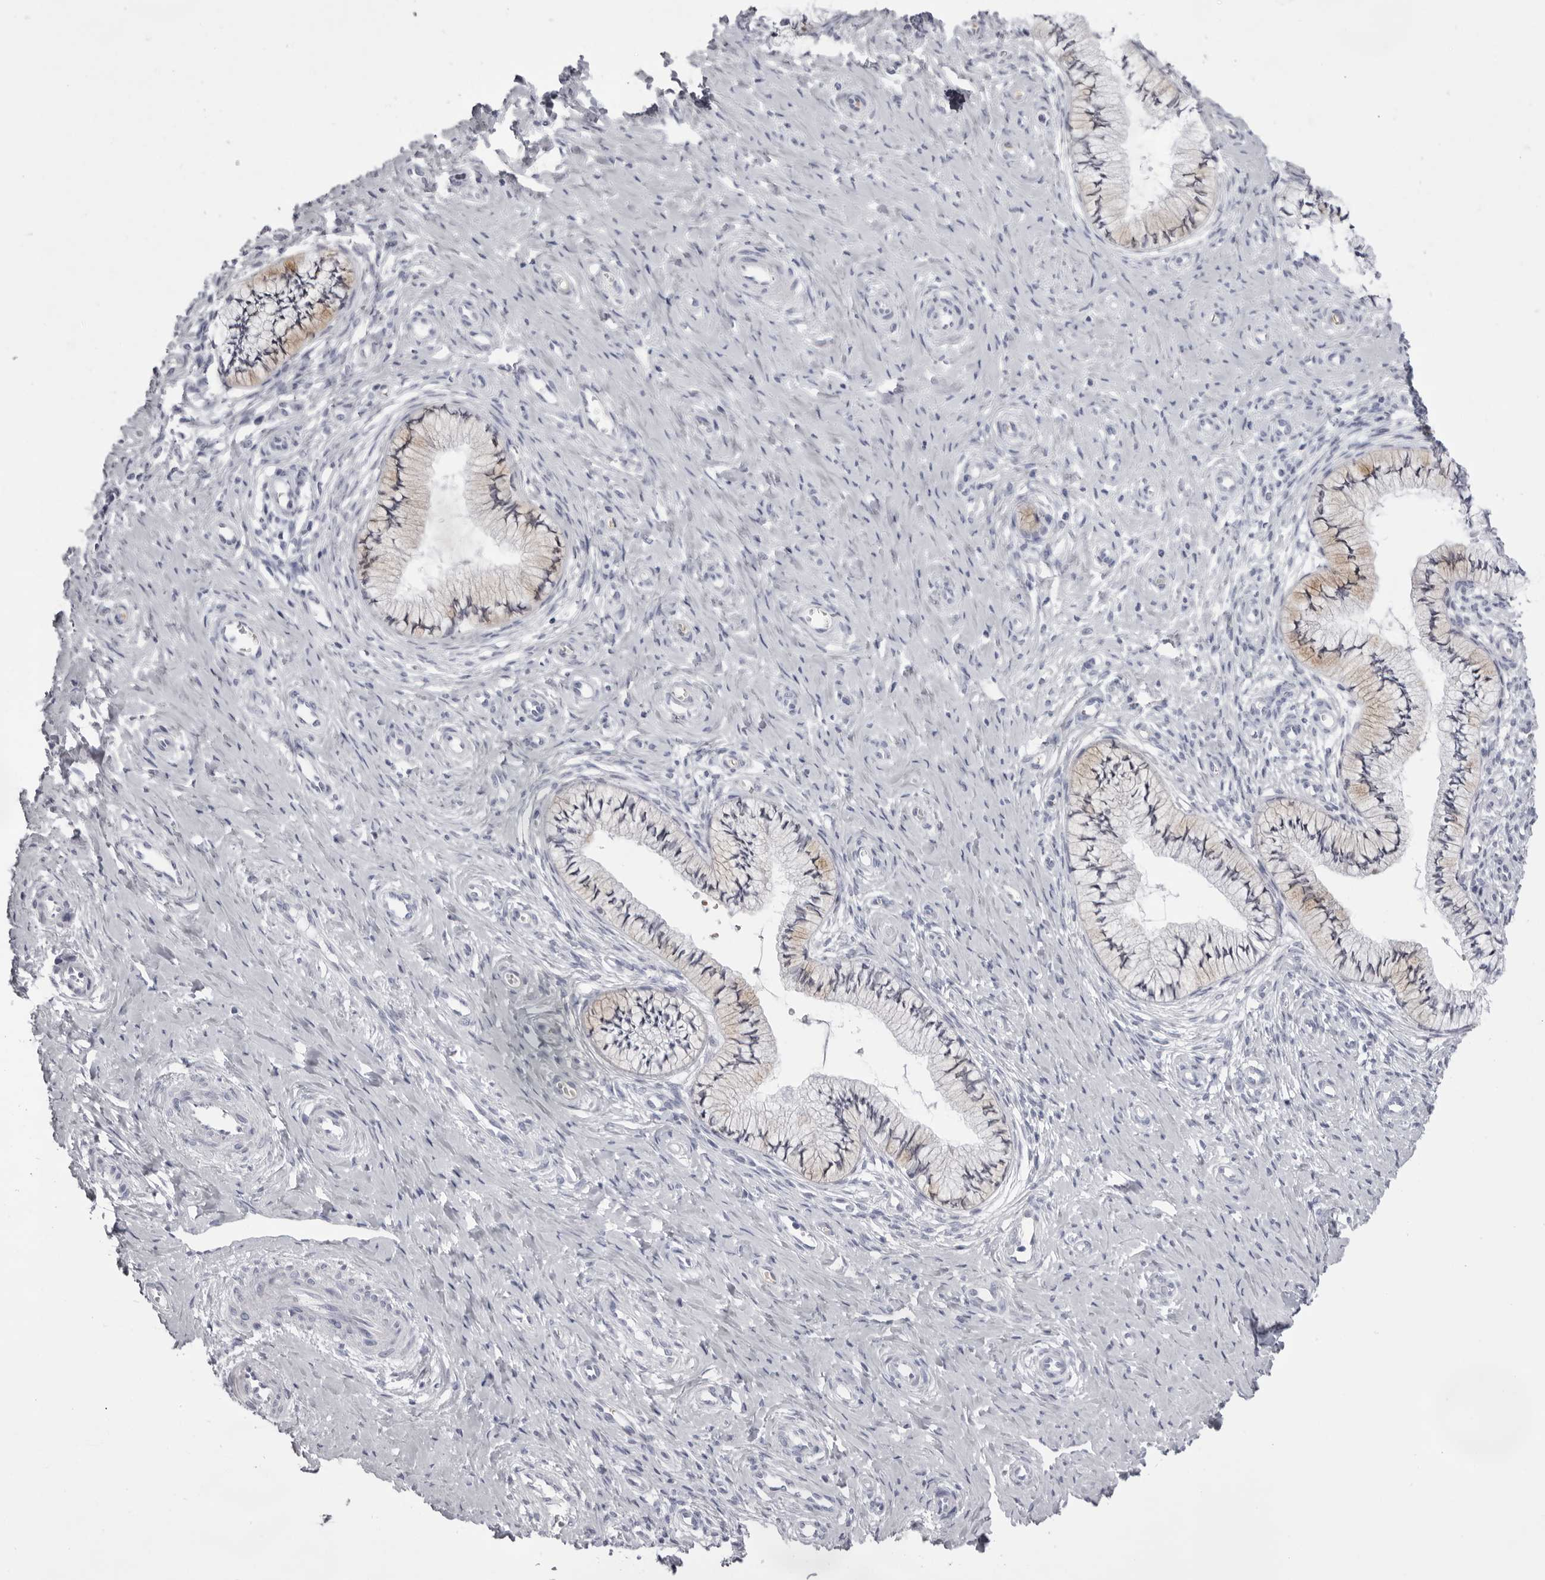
{"staining": {"intensity": "weak", "quantity": ">75%", "location": "cytoplasmic/membranous"}, "tissue": "cervix", "cell_type": "Glandular cells", "image_type": "normal", "snomed": [{"axis": "morphology", "description": "Normal tissue, NOS"}, {"axis": "topography", "description": "Cervix"}], "caption": "Protein staining exhibits weak cytoplasmic/membranous expression in about >75% of glandular cells in unremarkable cervix.", "gene": "SPTA1", "patient": {"sex": "female", "age": 36}}